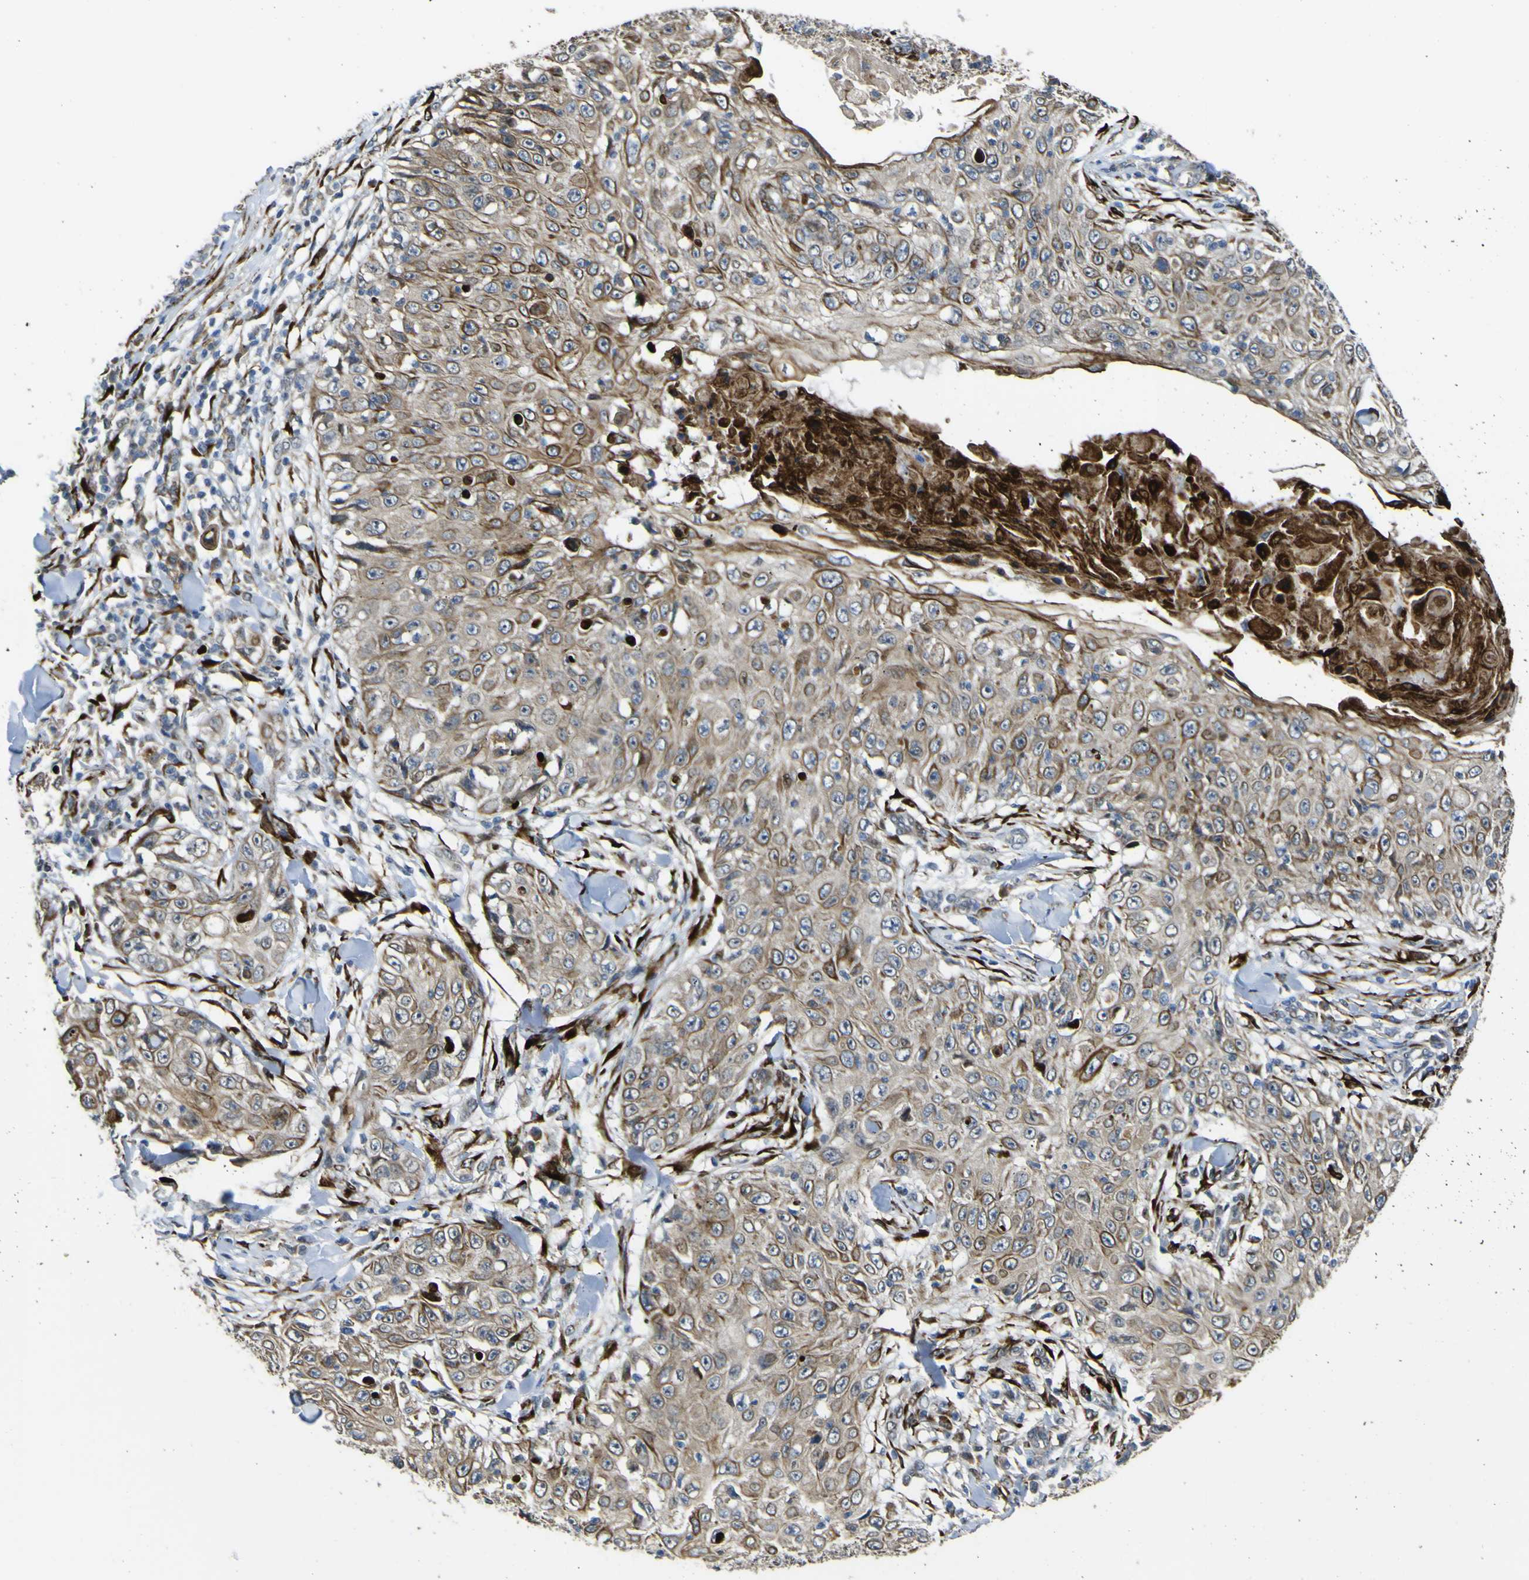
{"staining": {"intensity": "moderate", "quantity": ">75%", "location": "cytoplasmic/membranous"}, "tissue": "skin cancer", "cell_type": "Tumor cells", "image_type": "cancer", "snomed": [{"axis": "morphology", "description": "Squamous cell carcinoma, NOS"}, {"axis": "topography", "description": "Skin"}], "caption": "Approximately >75% of tumor cells in skin cancer exhibit moderate cytoplasmic/membranous protein expression as visualized by brown immunohistochemical staining.", "gene": "LBHD1", "patient": {"sex": "male", "age": 86}}